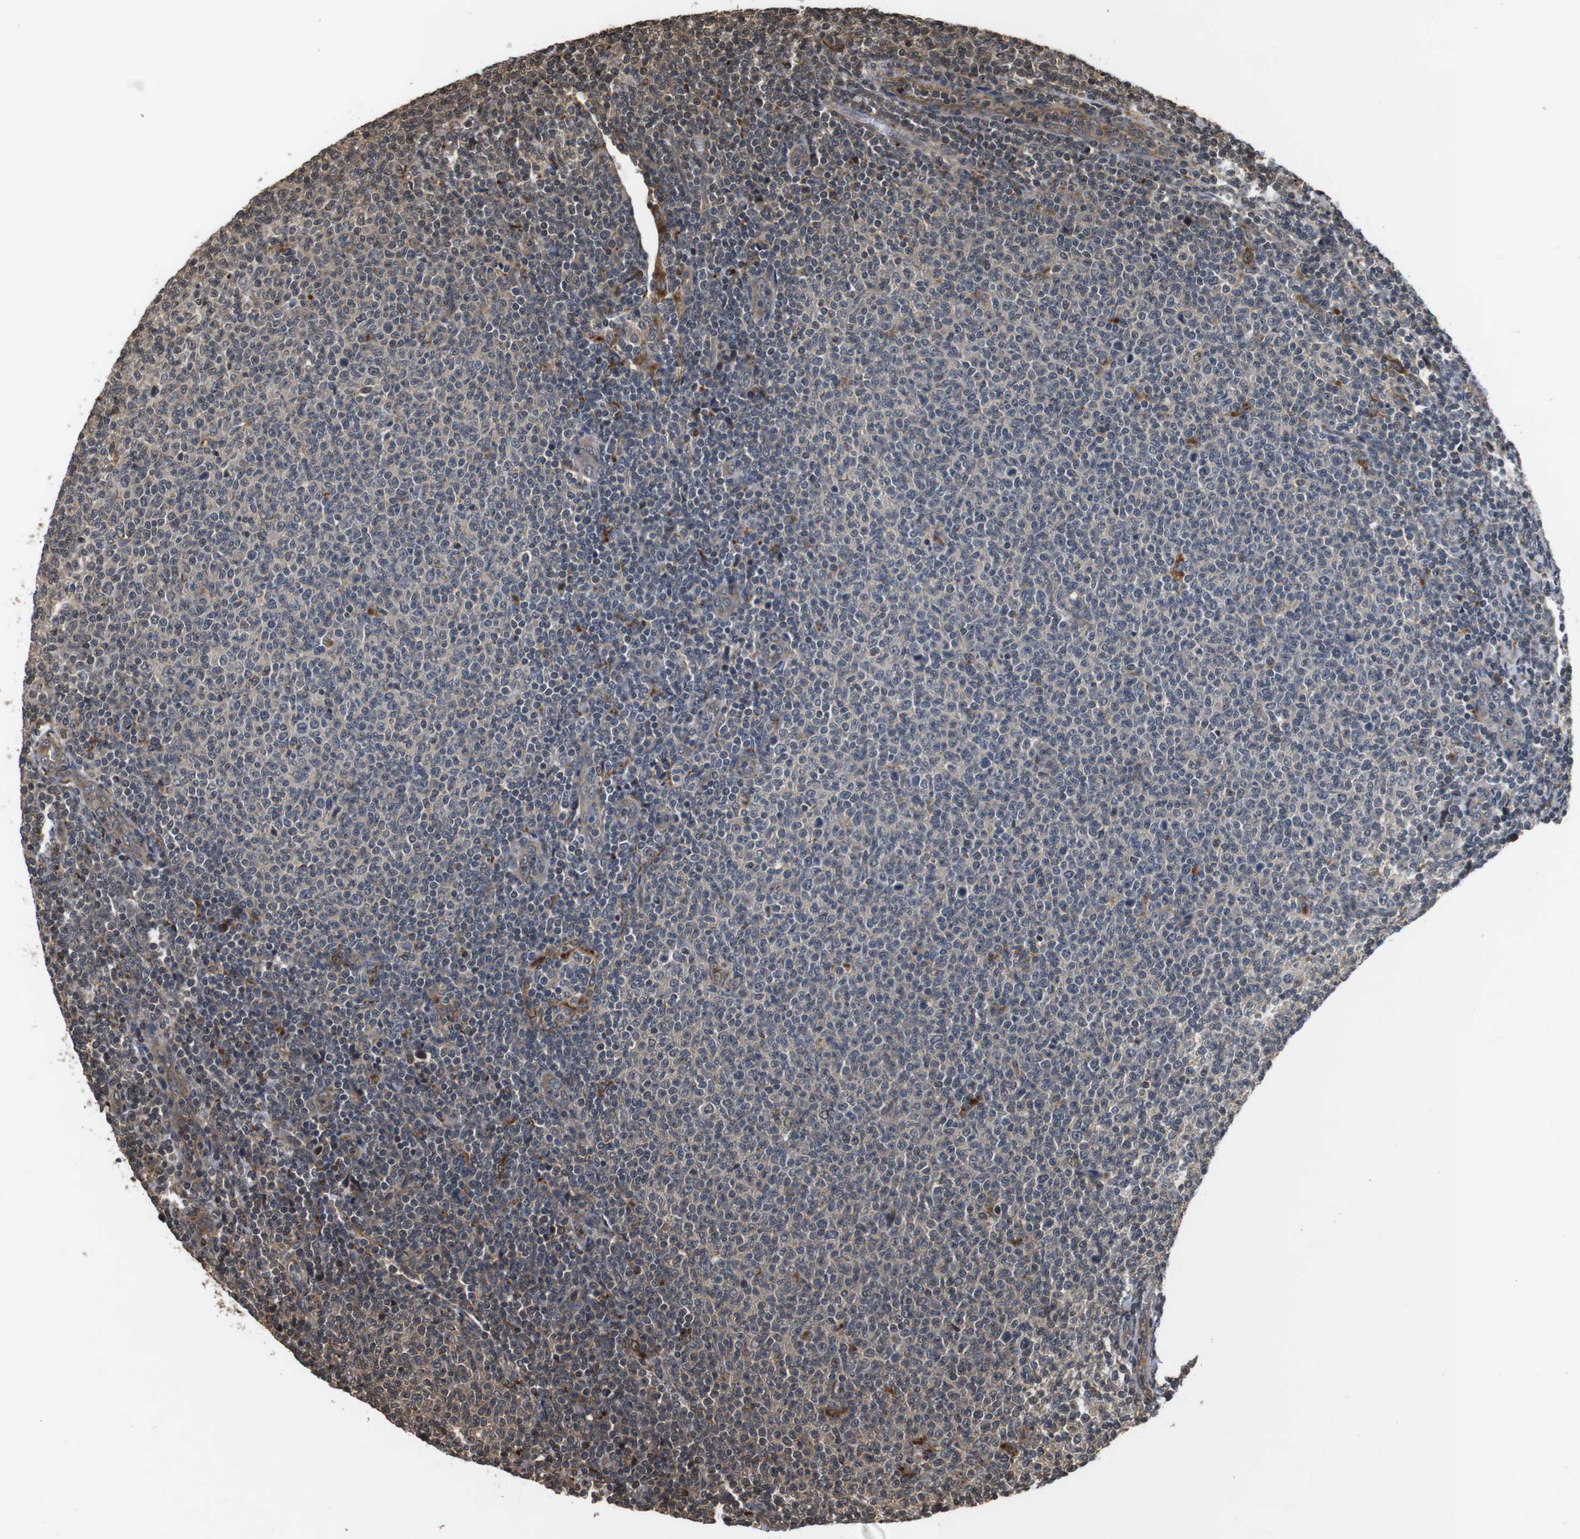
{"staining": {"intensity": "weak", "quantity": "<25%", "location": "nuclear"}, "tissue": "lymphoma", "cell_type": "Tumor cells", "image_type": "cancer", "snomed": [{"axis": "morphology", "description": "Malignant lymphoma, non-Hodgkin's type, Low grade"}, {"axis": "topography", "description": "Lymph node"}], "caption": "This is an immunohistochemistry photomicrograph of human low-grade malignant lymphoma, non-Hodgkin's type. There is no positivity in tumor cells.", "gene": "FZD10", "patient": {"sex": "male", "age": 66}}